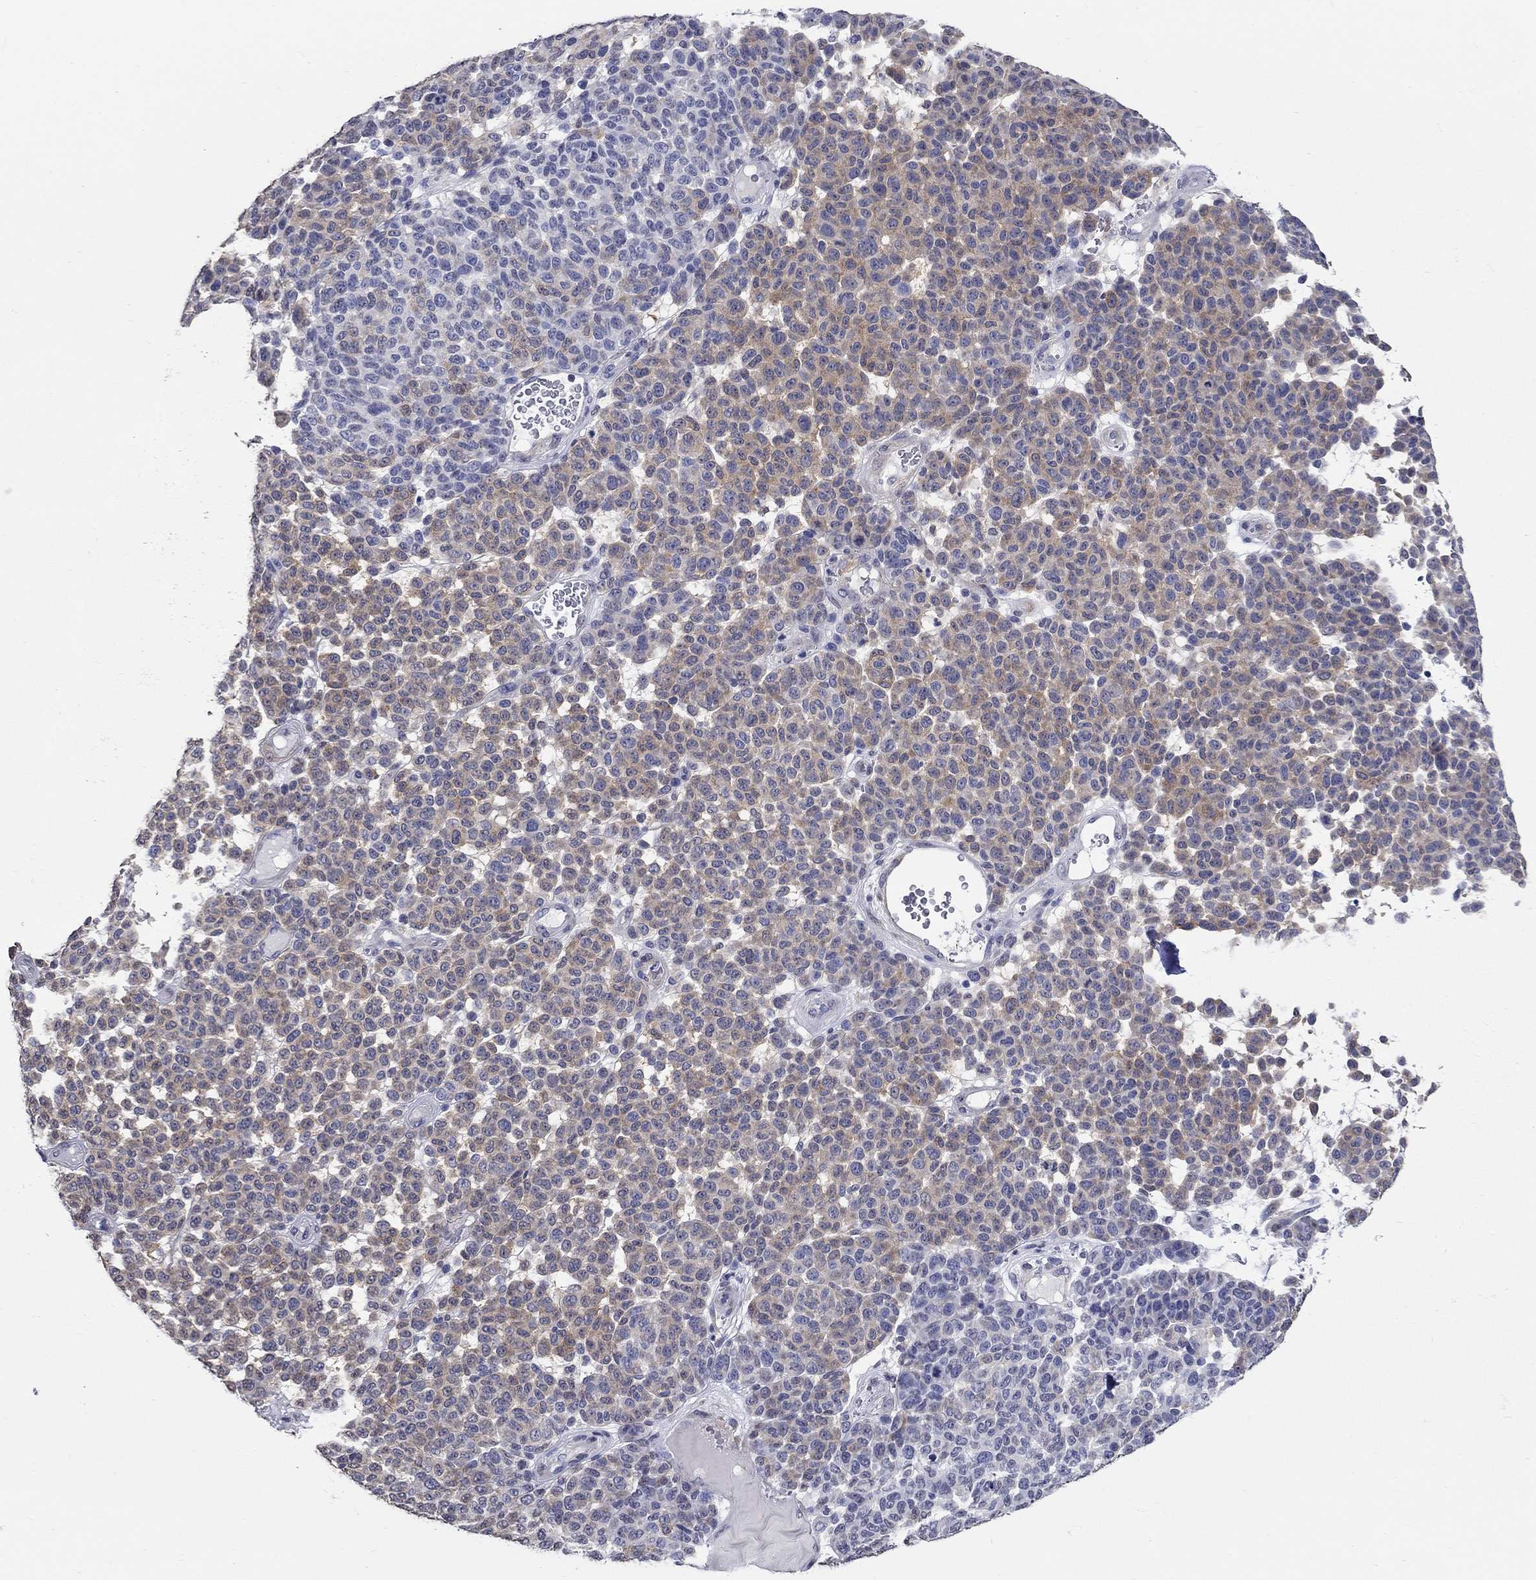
{"staining": {"intensity": "moderate", "quantity": "25%-75%", "location": "cytoplasmic/membranous"}, "tissue": "melanoma", "cell_type": "Tumor cells", "image_type": "cancer", "snomed": [{"axis": "morphology", "description": "Malignant melanoma, NOS"}, {"axis": "topography", "description": "Skin"}], "caption": "Immunohistochemical staining of human malignant melanoma exhibits medium levels of moderate cytoplasmic/membranous expression in about 25%-75% of tumor cells. (Stains: DAB (3,3'-diaminobenzidine) in brown, nuclei in blue, Microscopy: brightfield microscopy at high magnification).", "gene": "PDE1B", "patient": {"sex": "male", "age": 59}}